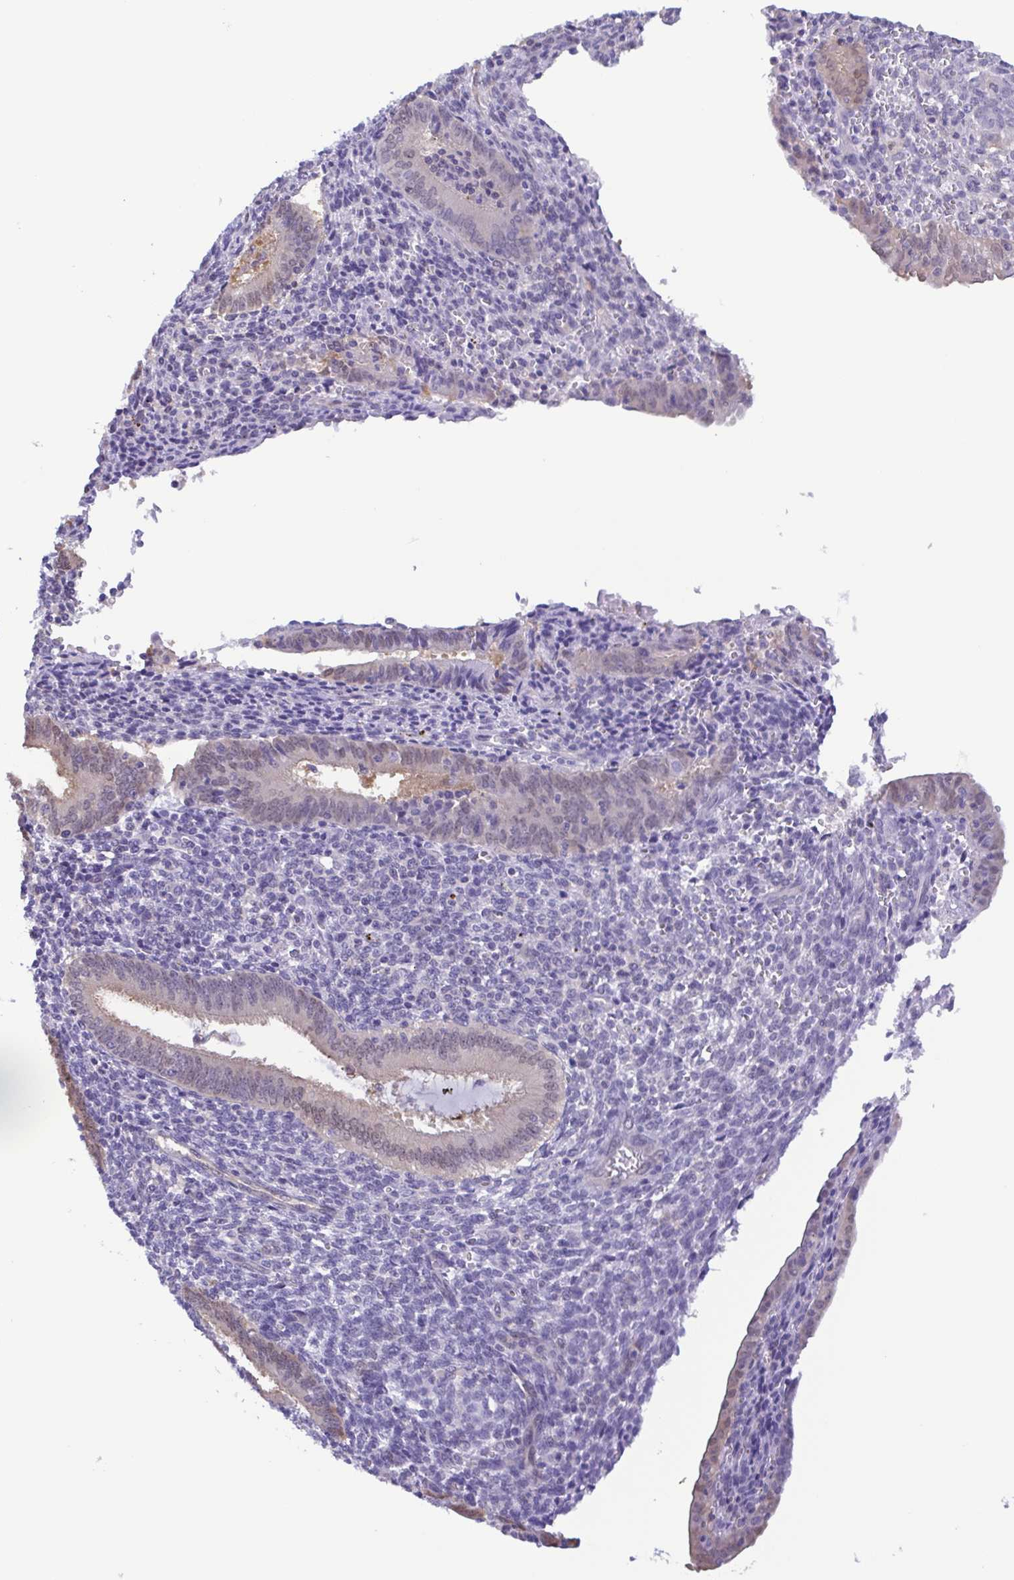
{"staining": {"intensity": "negative", "quantity": "none", "location": "none"}, "tissue": "endometrium", "cell_type": "Cells in endometrial stroma", "image_type": "normal", "snomed": [{"axis": "morphology", "description": "Normal tissue, NOS"}, {"axis": "topography", "description": "Endometrium"}], "caption": "Endometrium was stained to show a protein in brown. There is no significant positivity in cells in endometrial stroma. Brightfield microscopy of IHC stained with DAB (brown) and hematoxylin (blue), captured at high magnification.", "gene": "LDHC", "patient": {"sex": "female", "age": 41}}